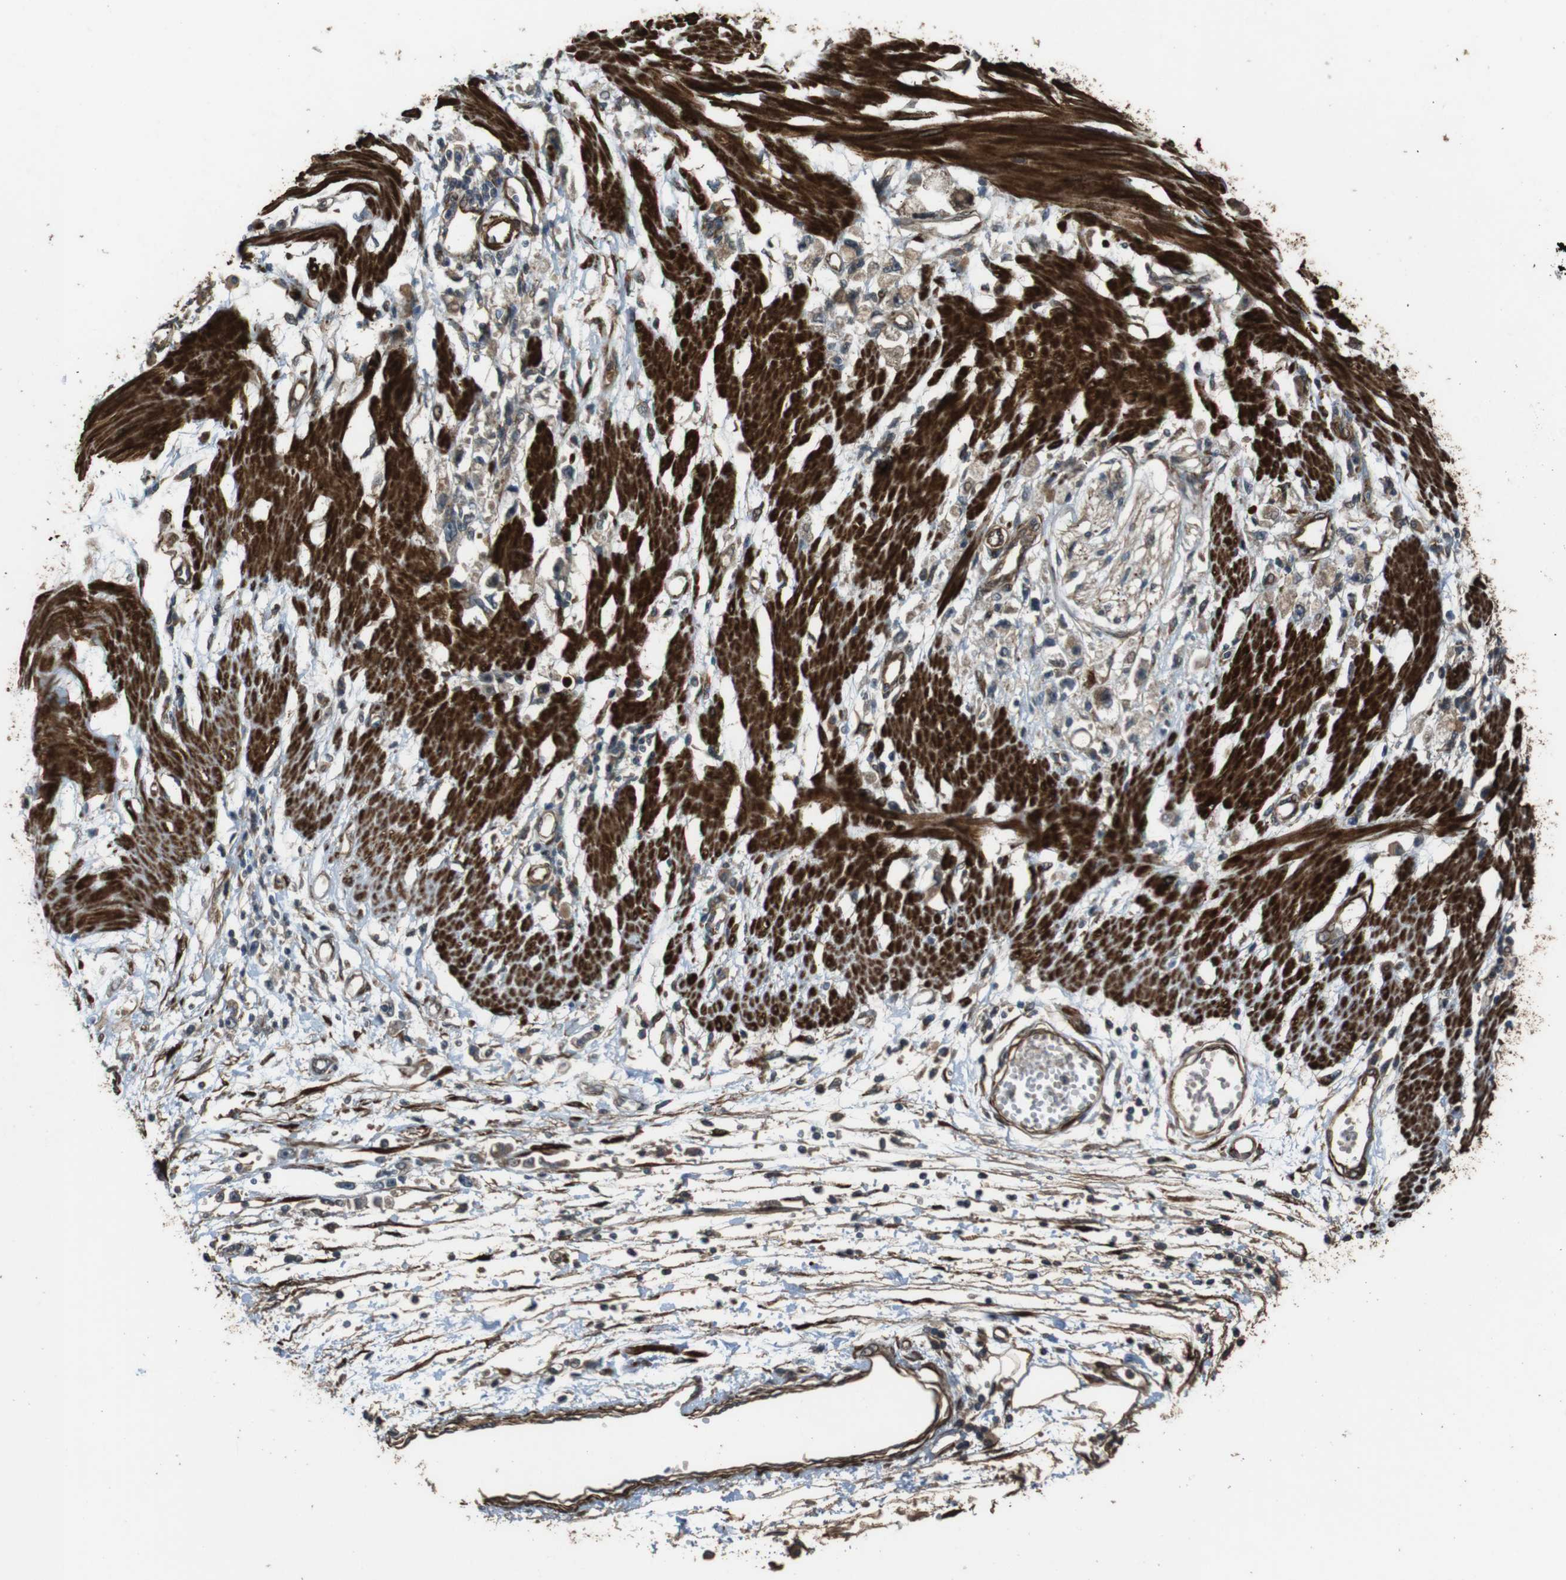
{"staining": {"intensity": "moderate", "quantity": ">75%", "location": "cytoplasmic/membranous"}, "tissue": "stomach cancer", "cell_type": "Tumor cells", "image_type": "cancer", "snomed": [{"axis": "morphology", "description": "Adenocarcinoma, NOS"}, {"axis": "topography", "description": "Stomach"}], "caption": "Approximately >75% of tumor cells in adenocarcinoma (stomach) exhibit moderate cytoplasmic/membranous protein positivity as visualized by brown immunohistochemical staining.", "gene": "MSRB3", "patient": {"sex": "female", "age": 59}}